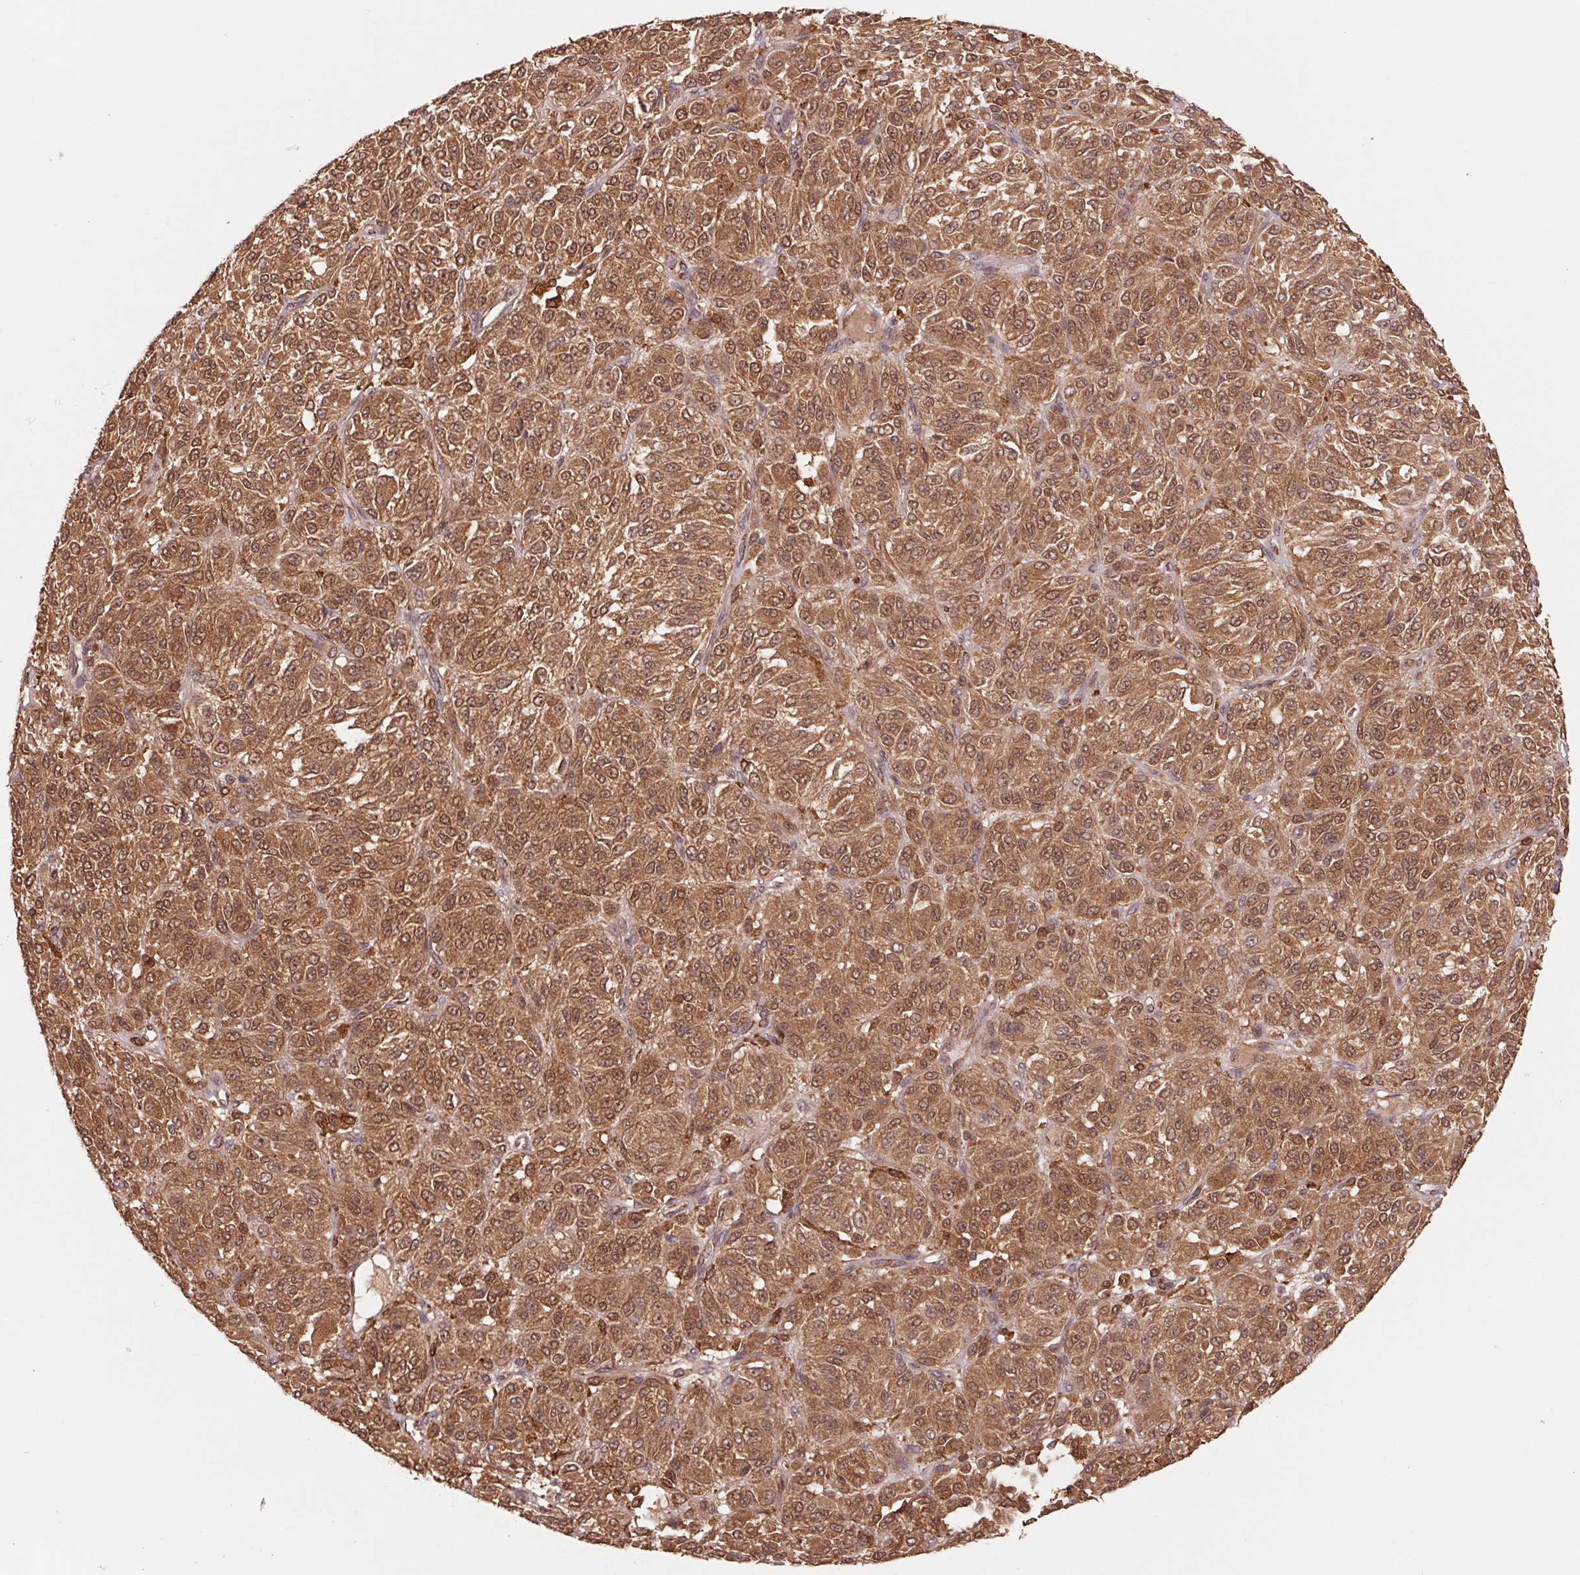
{"staining": {"intensity": "strong", "quantity": ">75%", "location": "cytoplasmic/membranous"}, "tissue": "melanoma", "cell_type": "Tumor cells", "image_type": "cancer", "snomed": [{"axis": "morphology", "description": "Malignant melanoma, Metastatic site"}, {"axis": "topography", "description": "Brain"}], "caption": "Melanoma stained with a protein marker reveals strong staining in tumor cells.", "gene": "URM1", "patient": {"sex": "female", "age": 56}}